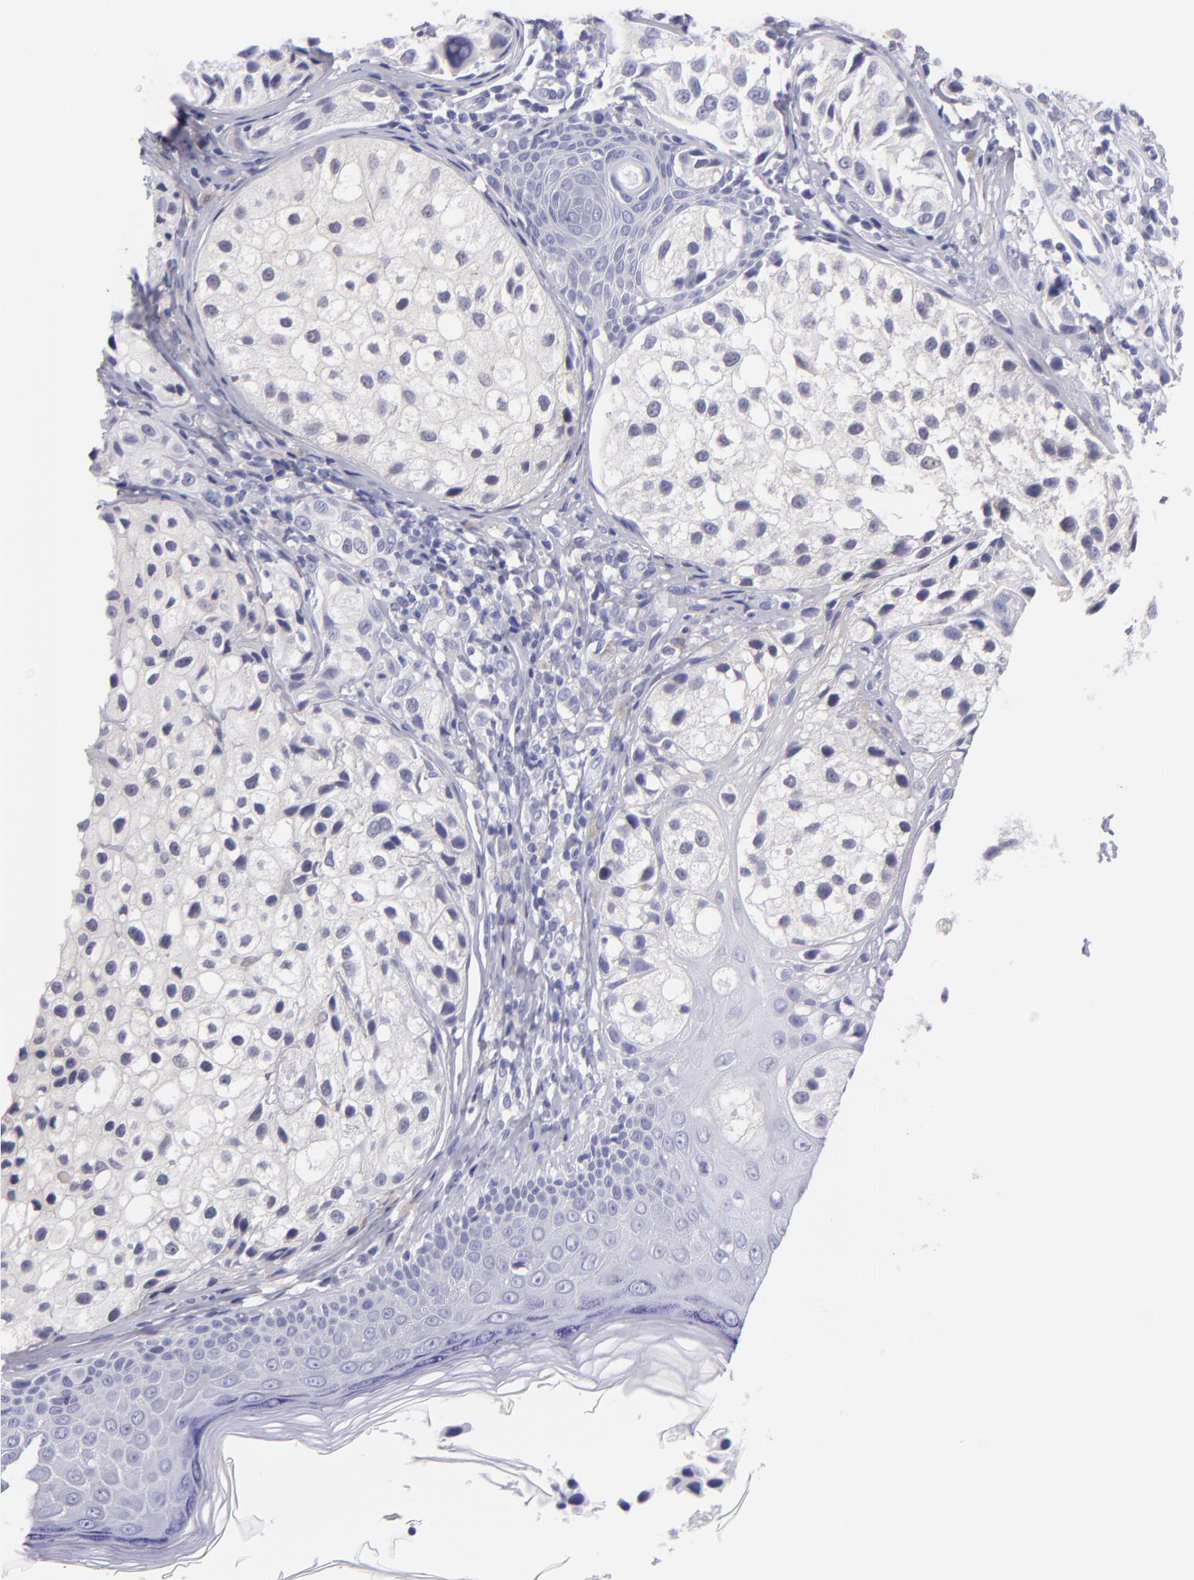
{"staining": {"intensity": "negative", "quantity": "none", "location": "none"}, "tissue": "melanoma", "cell_type": "Tumor cells", "image_type": "cancer", "snomed": [{"axis": "morphology", "description": "Malignant melanoma, NOS"}, {"axis": "topography", "description": "Skin"}], "caption": "This image is of malignant melanoma stained with immunohistochemistry to label a protein in brown with the nuclei are counter-stained blue. There is no positivity in tumor cells. Brightfield microscopy of IHC stained with DAB (3,3'-diaminobenzidine) (brown) and hematoxylin (blue), captured at high magnification.", "gene": "CNP", "patient": {"sex": "male", "age": 23}}